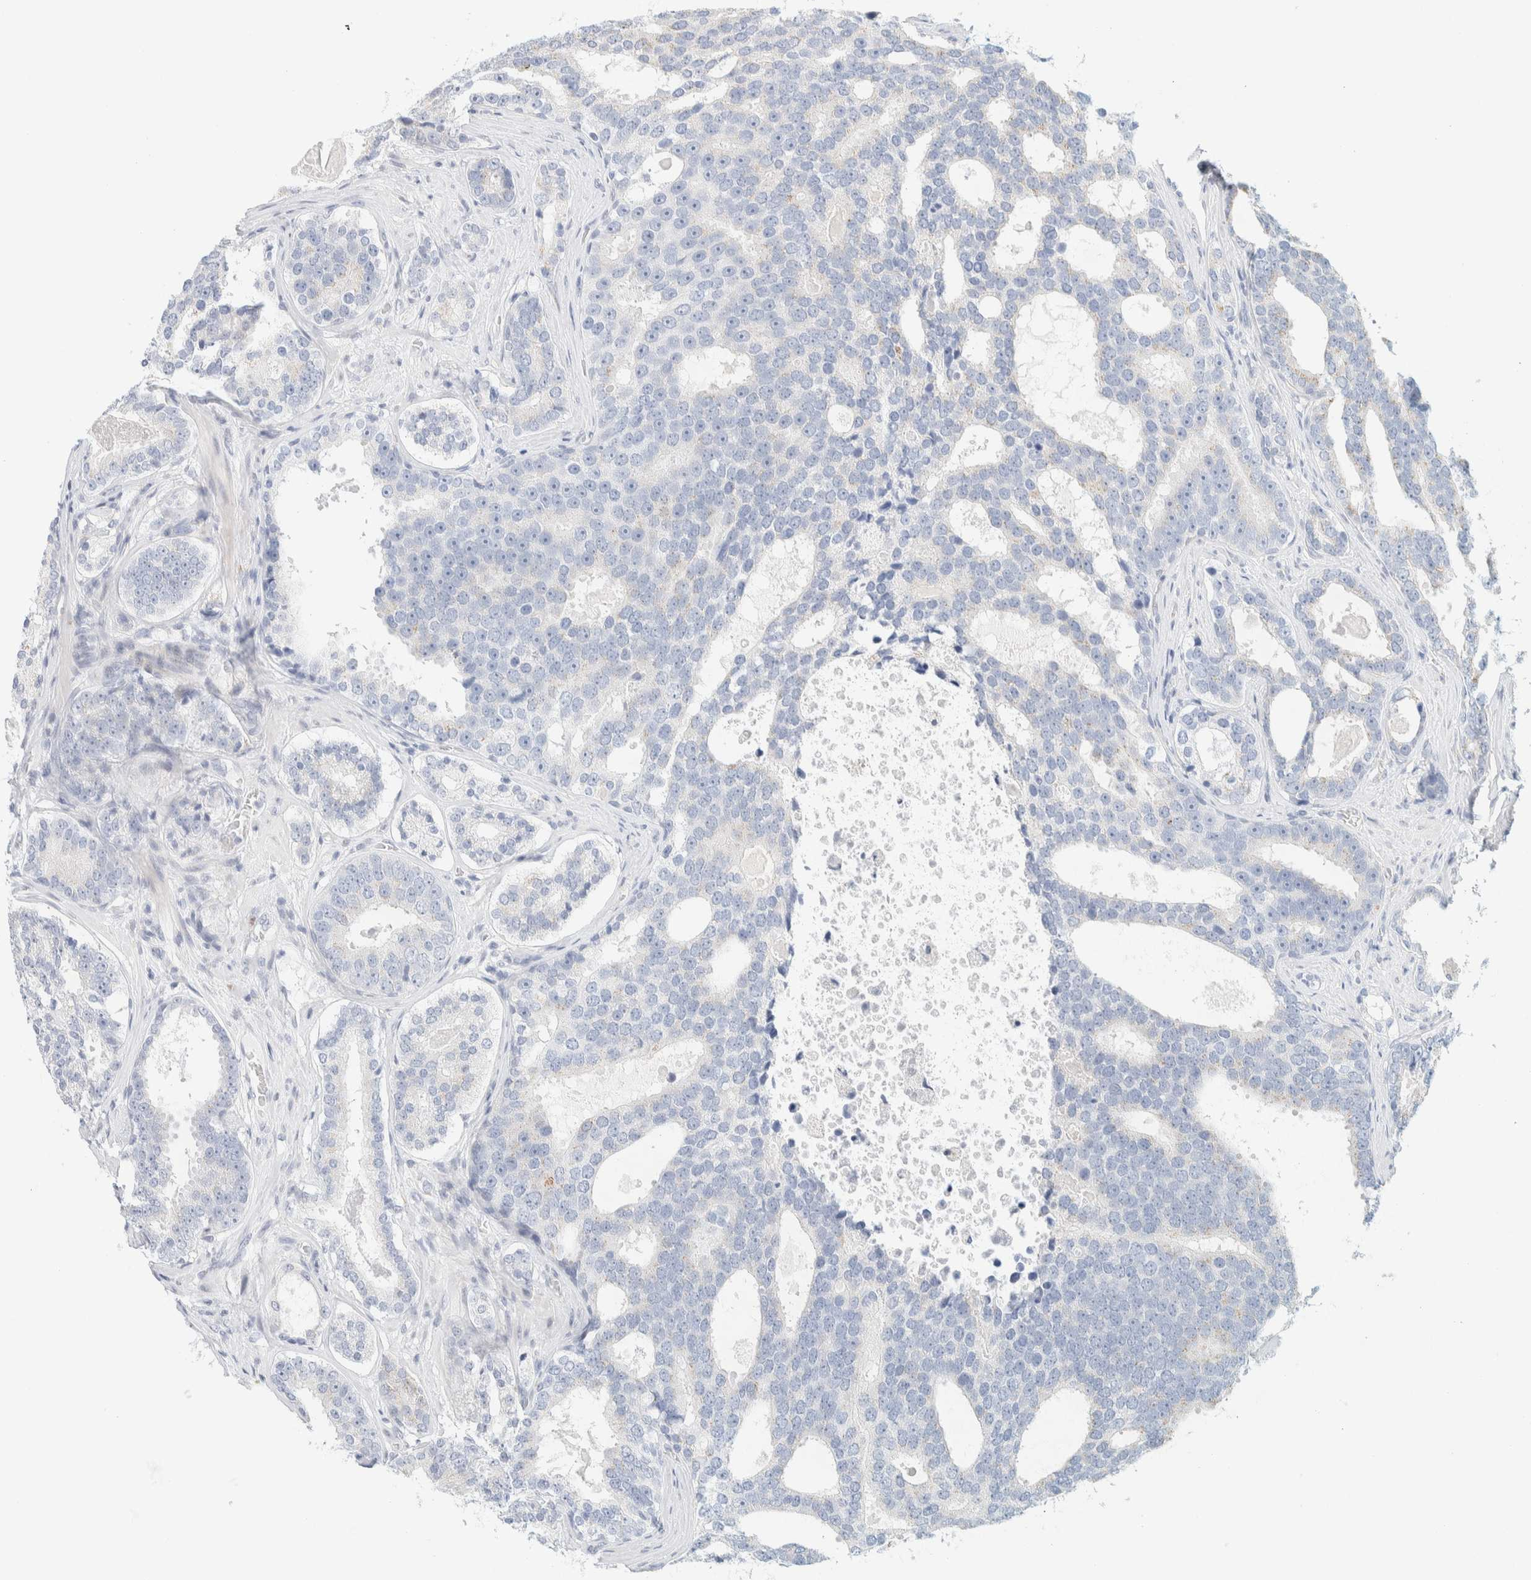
{"staining": {"intensity": "weak", "quantity": "25%-75%", "location": "cytoplasmic/membranous"}, "tissue": "prostate cancer", "cell_type": "Tumor cells", "image_type": "cancer", "snomed": [{"axis": "morphology", "description": "Adenocarcinoma, High grade"}, {"axis": "topography", "description": "Prostate"}], "caption": "Adenocarcinoma (high-grade) (prostate) stained with a brown dye displays weak cytoplasmic/membranous positive staining in approximately 25%-75% of tumor cells.", "gene": "SPNS3", "patient": {"sex": "male", "age": 60}}